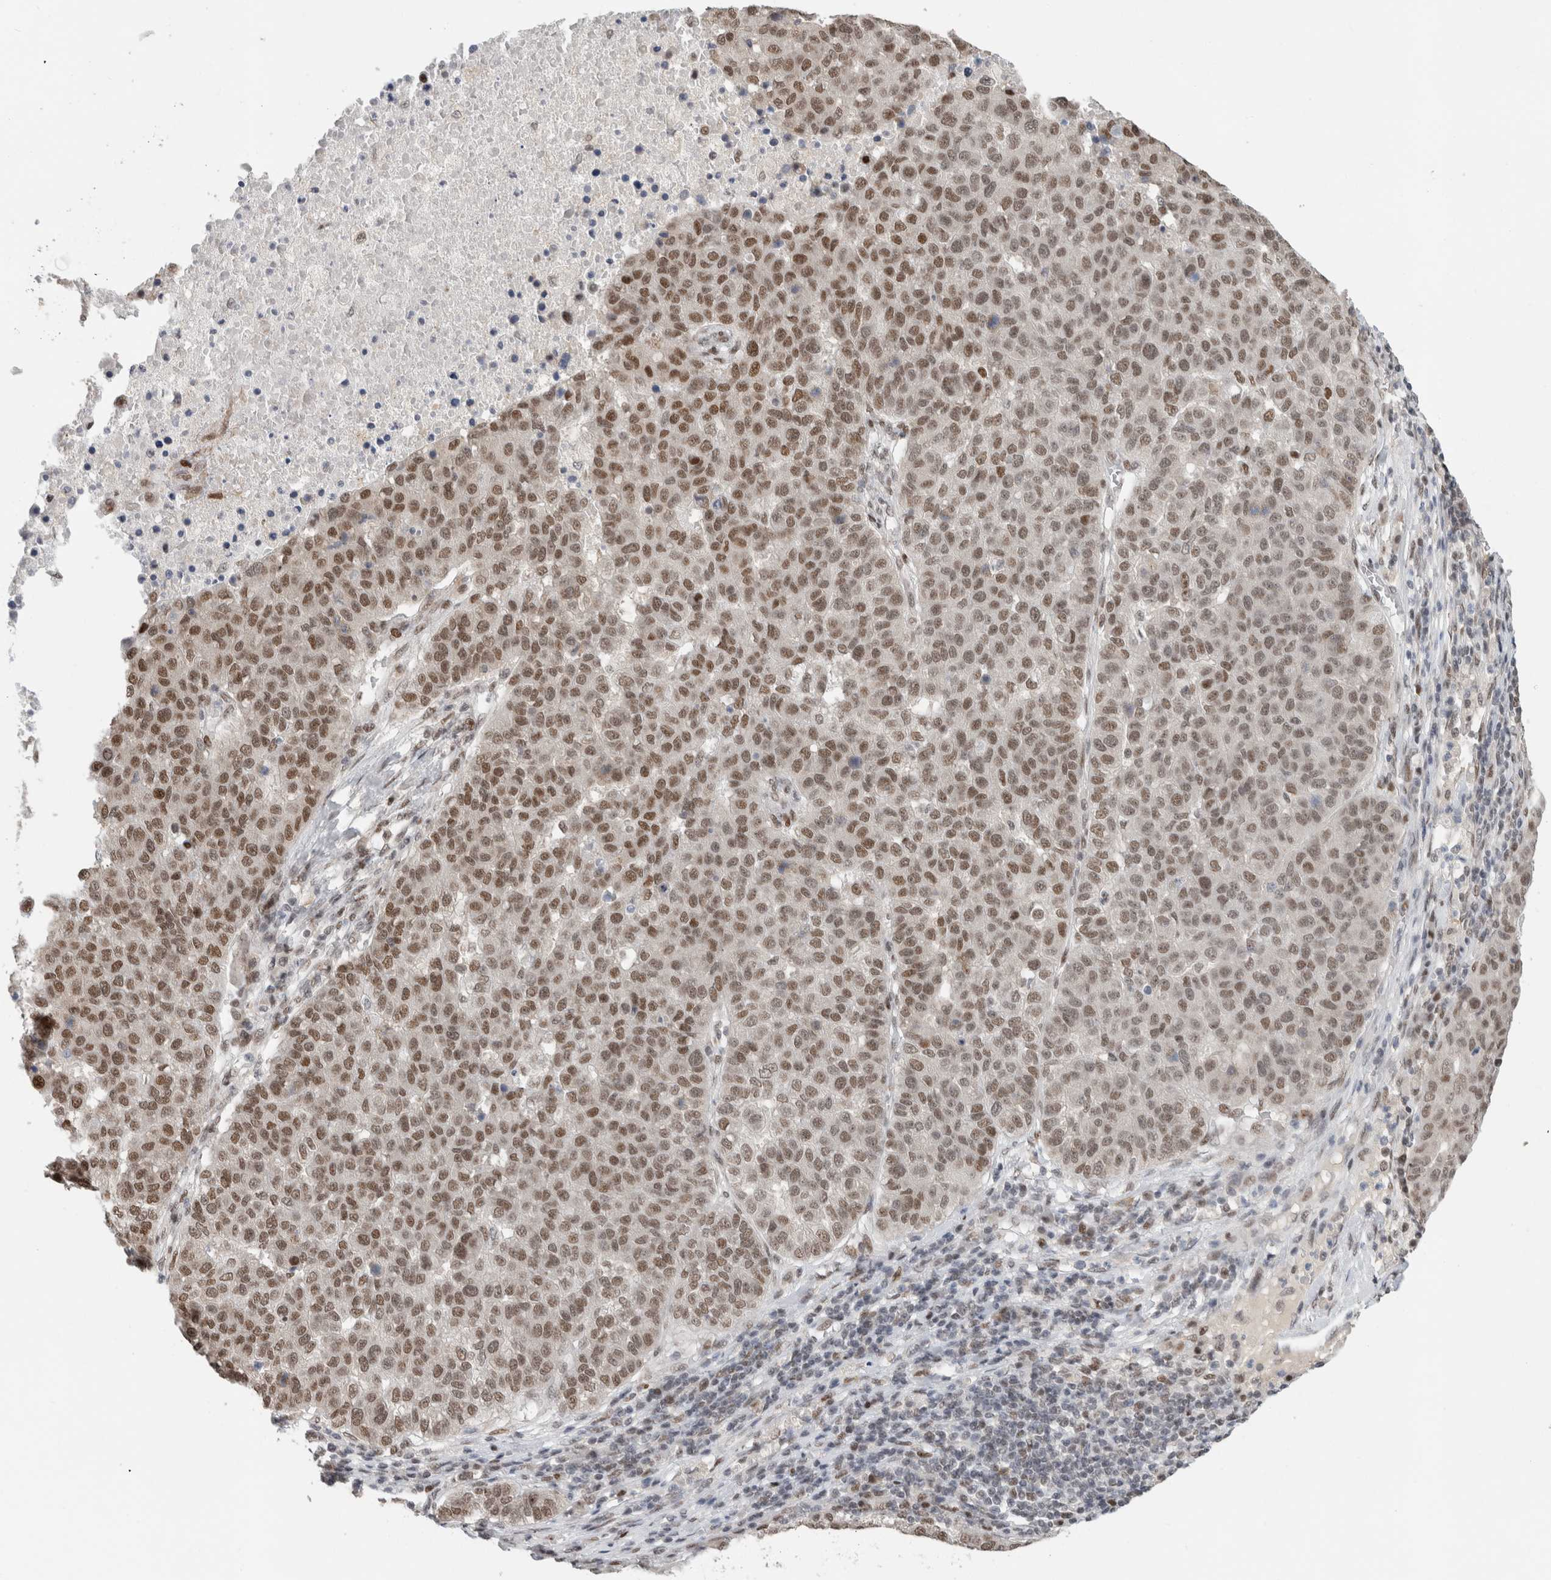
{"staining": {"intensity": "moderate", "quantity": ">75%", "location": "nuclear"}, "tissue": "pancreatic cancer", "cell_type": "Tumor cells", "image_type": "cancer", "snomed": [{"axis": "morphology", "description": "Adenocarcinoma, NOS"}, {"axis": "topography", "description": "Pancreas"}], "caption": "Protein staining of pancreatic cancer tissue reveals moderate nuclear expression in about >75% of tumor cells.", "gene": "HNRNPR", "patient": {"sex": "female", "age": 61}}